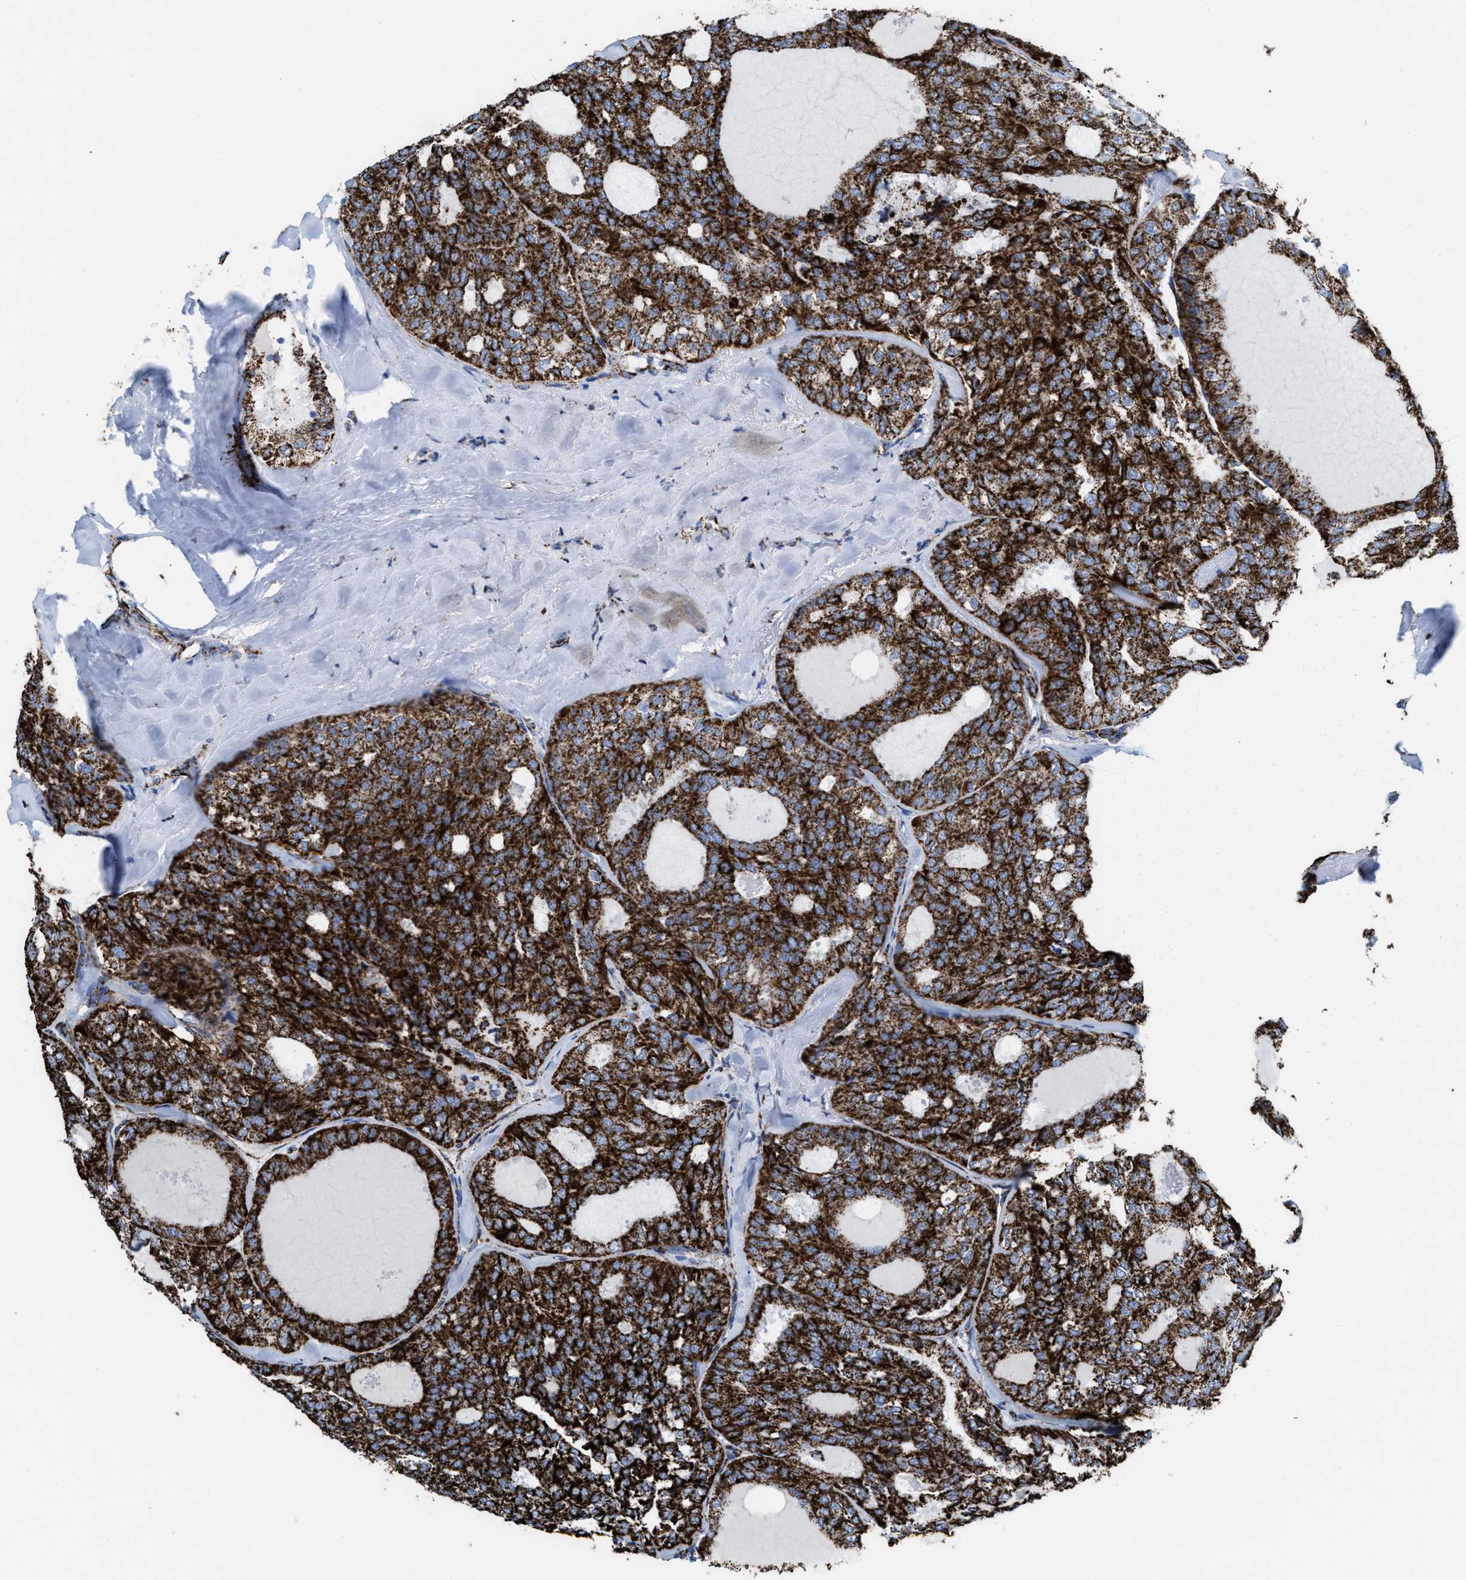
{"staining": {"intensity": "strong", "quantity": ">75%", "location": "cytoplasmic/membranous"}, "tissue": "thyroid cancer", "cell_type": "Tumor cells", "image_type": "cancer", "snomed": [{"axis": "morphology", "description": "Follicular adenoma carcinoma, NOS"}, {"axis": "topography", "description": "Thyroid gland"}], "caption": "DAB immunohistochemical staining of human thyroid cancer reveals strong cytoplasmic/membranous protein staining in approximately >75% of tumor cells.", "gene": "ECHS1", "patient": {"sex": "male", "age": 75}}